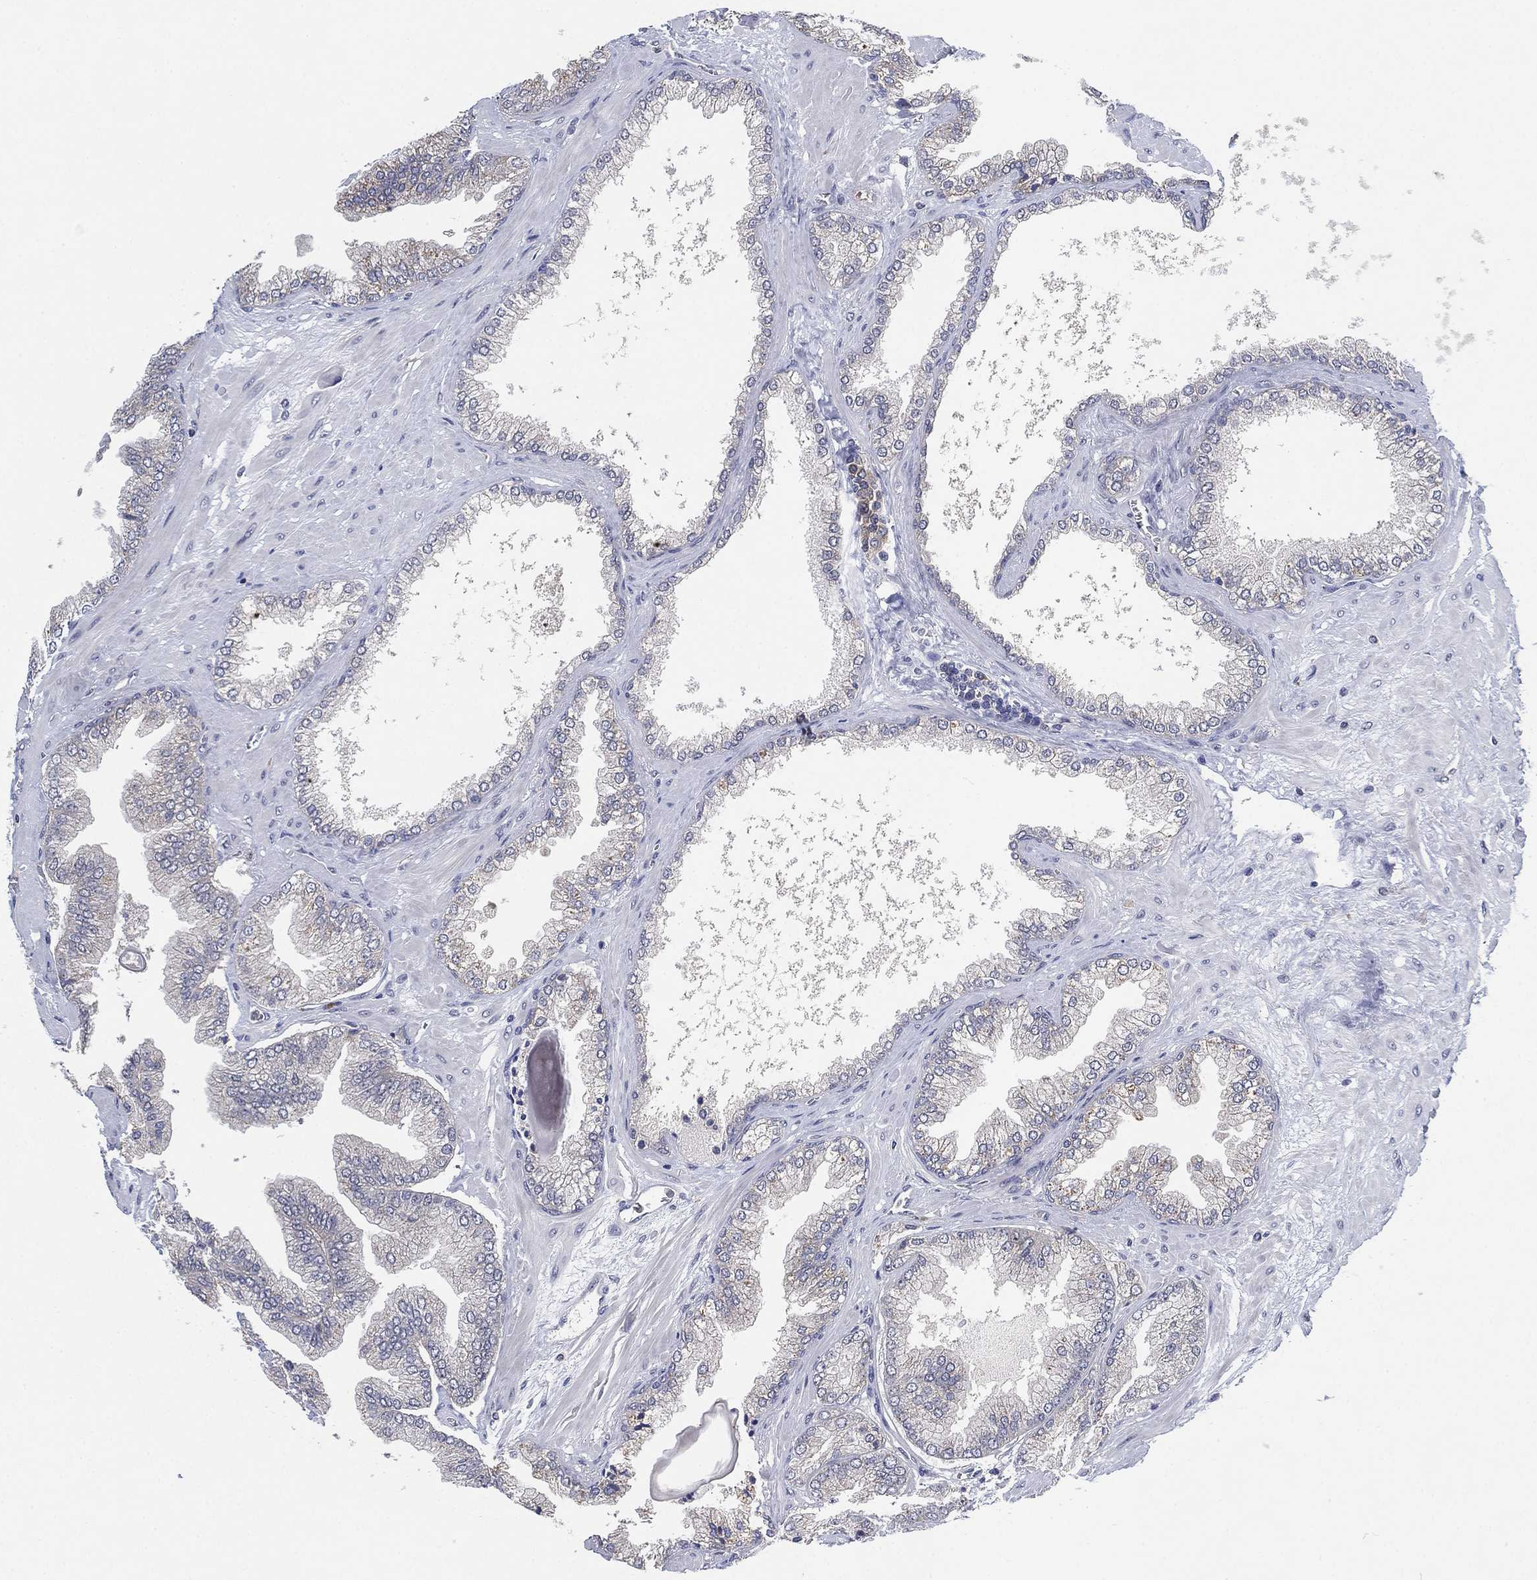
{"staining": {"intensity": "negative", "quantity": "none", "location": "none"}, "tissue": "prostate cancer", "cell_type": "Tumor cells", "image_type": "cancer", "snomed": [{"axis": "morphology", "description": "Adenocarcinoma, Low grade"}, {"axis": "topography", "description": "Prostate"}], "caption": "Protein analysis of prostate cancer demonstrates no significant expression in tumor cells.", "gene": "FES", "patient": {"sex": "male", "age": 72}}